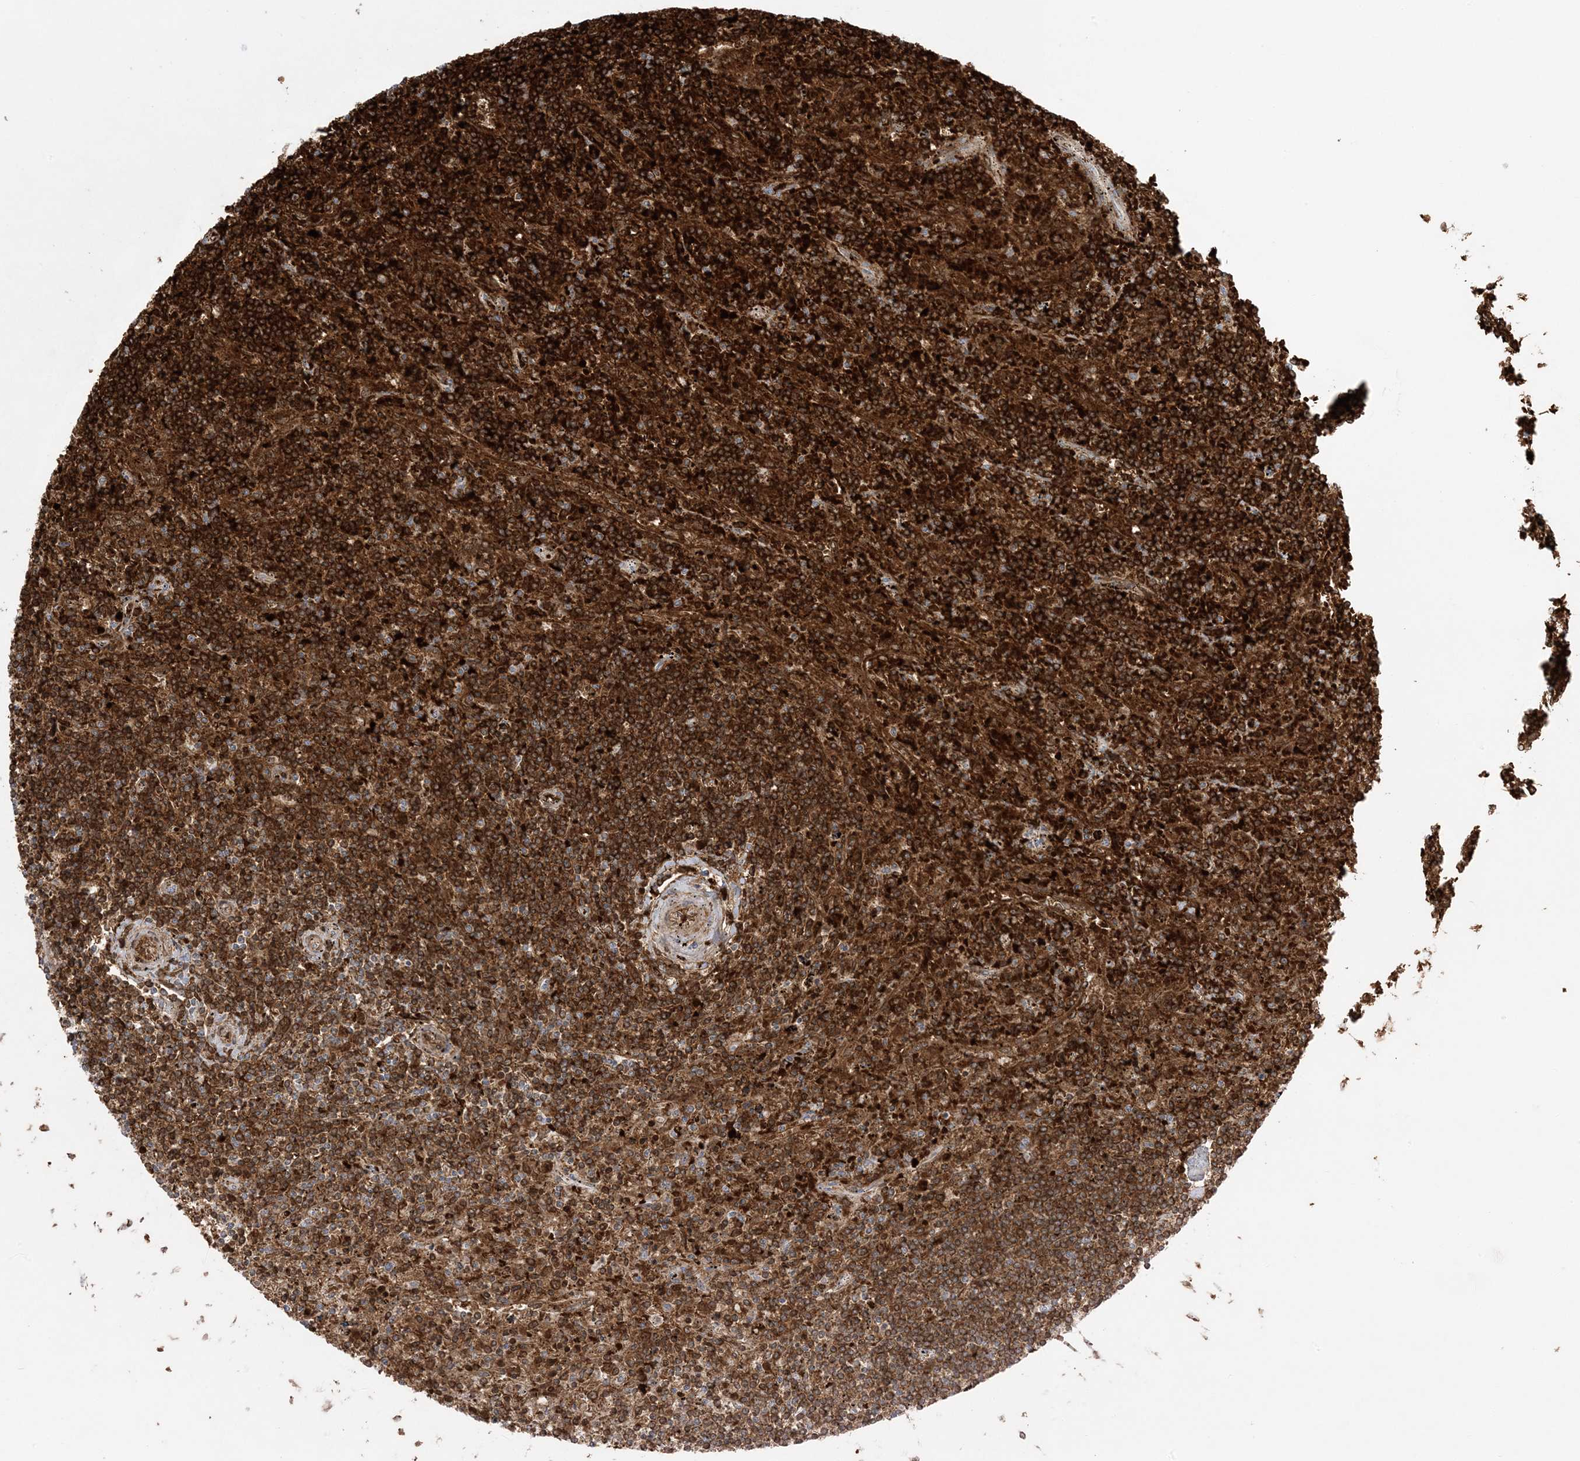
{"staining": {"intensity": "strong", "quantity": ">75%", "location": "cytoplasmic/membranous"}, "tissue": "lymphoma", "cell_type": "Tumor cells", "image_type": "cancer", "snomed": [{"axis": "morphology", "description": "Malignant lymphoma, non-Hodgkin's type, Low grade"}, {"axis": "topography", "description": "Spleen"}], "caption": "This is an image of IHC staining of low-grade malignant lymphoma, non-Hodgkin's type, which shows strong positivity in the cytoplasmic/membranous of tumor cells.", "gene": "PIK3R4", "patient": {"sex": "male", "age": 76}}